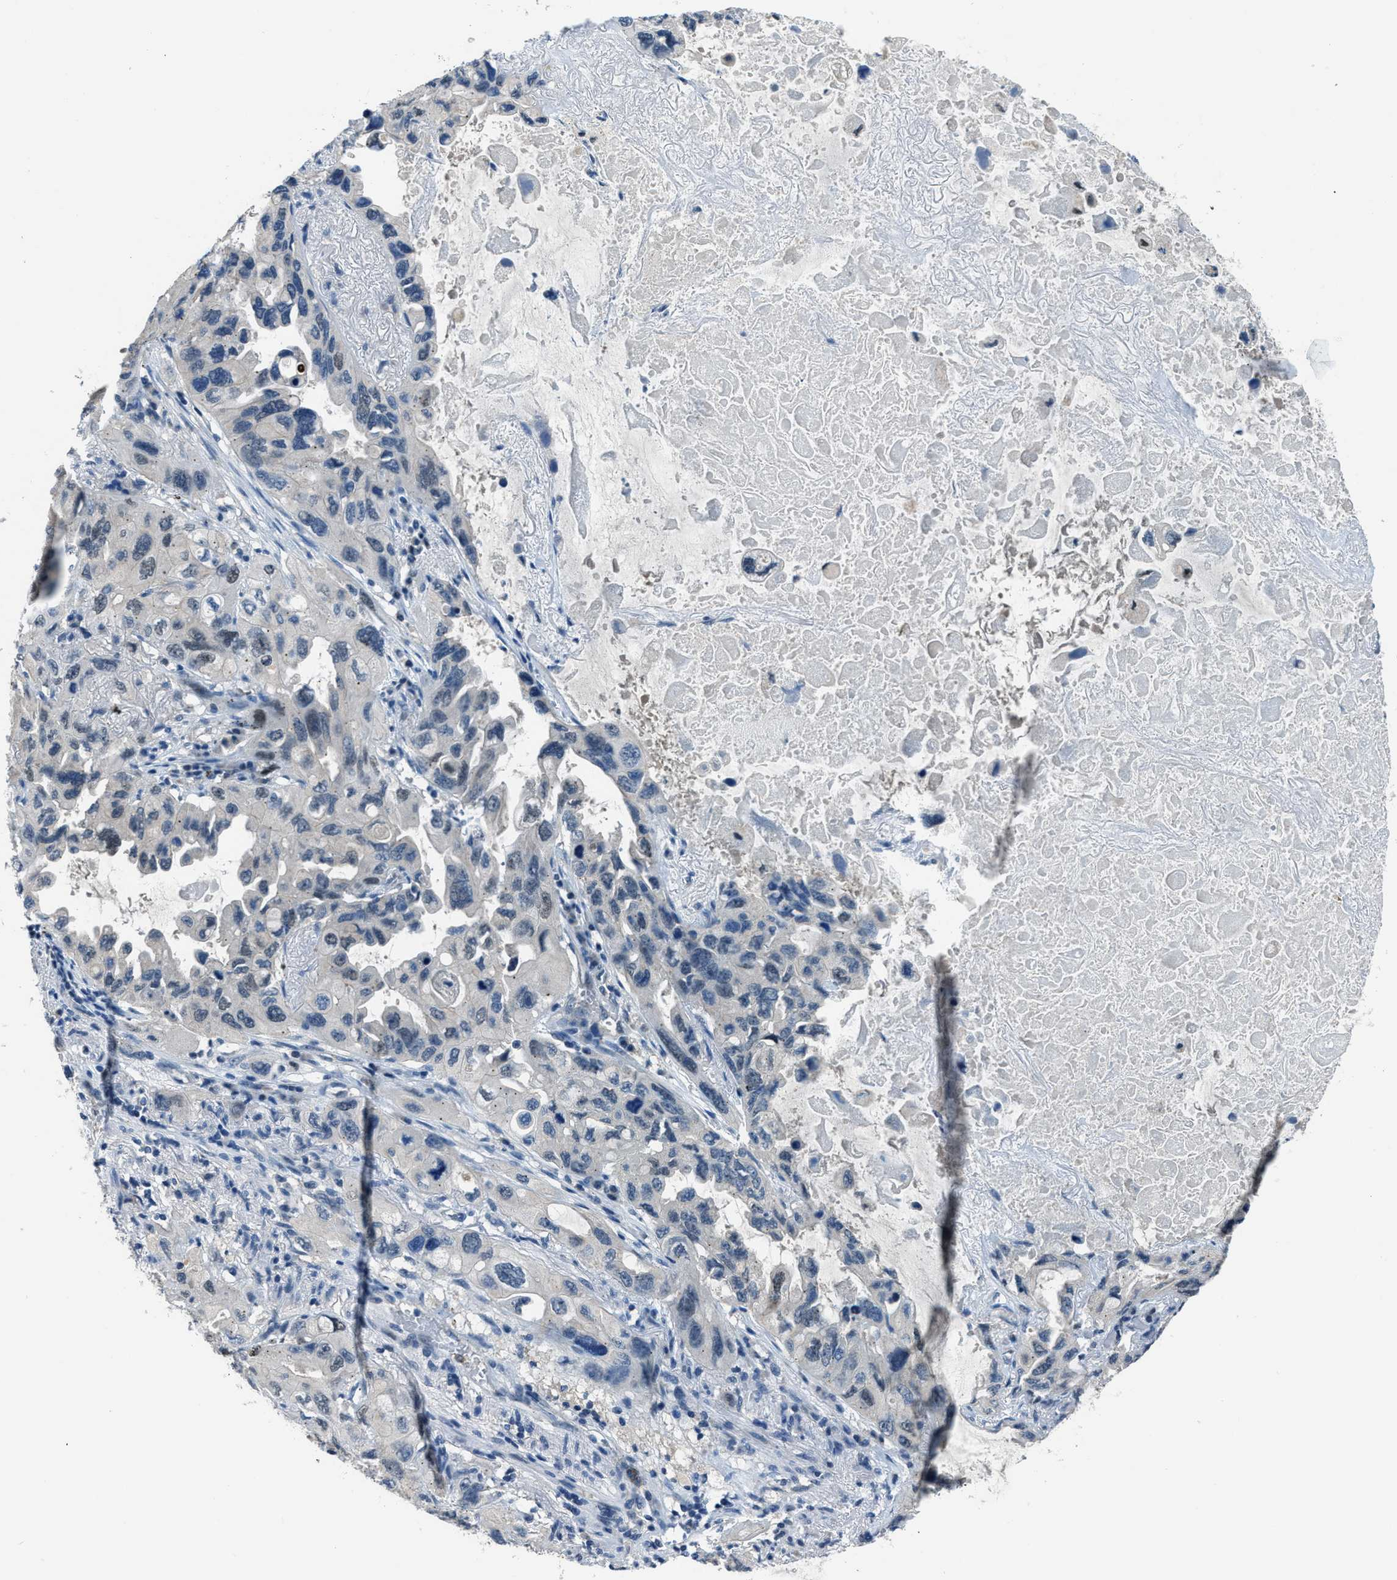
{"staining": {"intensity": "weak", "quantity": "<25%", "location": "cytoplasmic/membranous,nuclear"}, "tissue": "lung cancer", "cell_type": "Tumor cells", "image_type": "cancer", "snomed": [{"axis": "morphology", "description": "Squamous cell carcinoma, NOS"}, {"axis": "topography", "description": "Lung"}], "caption": "DAB immunohistochemical staining of lung squamous cell carcinoma exhibits no significant positivity in tumor cells.", "gene": "DUSP19", "patient": {"sex": "female", "age": 73}}